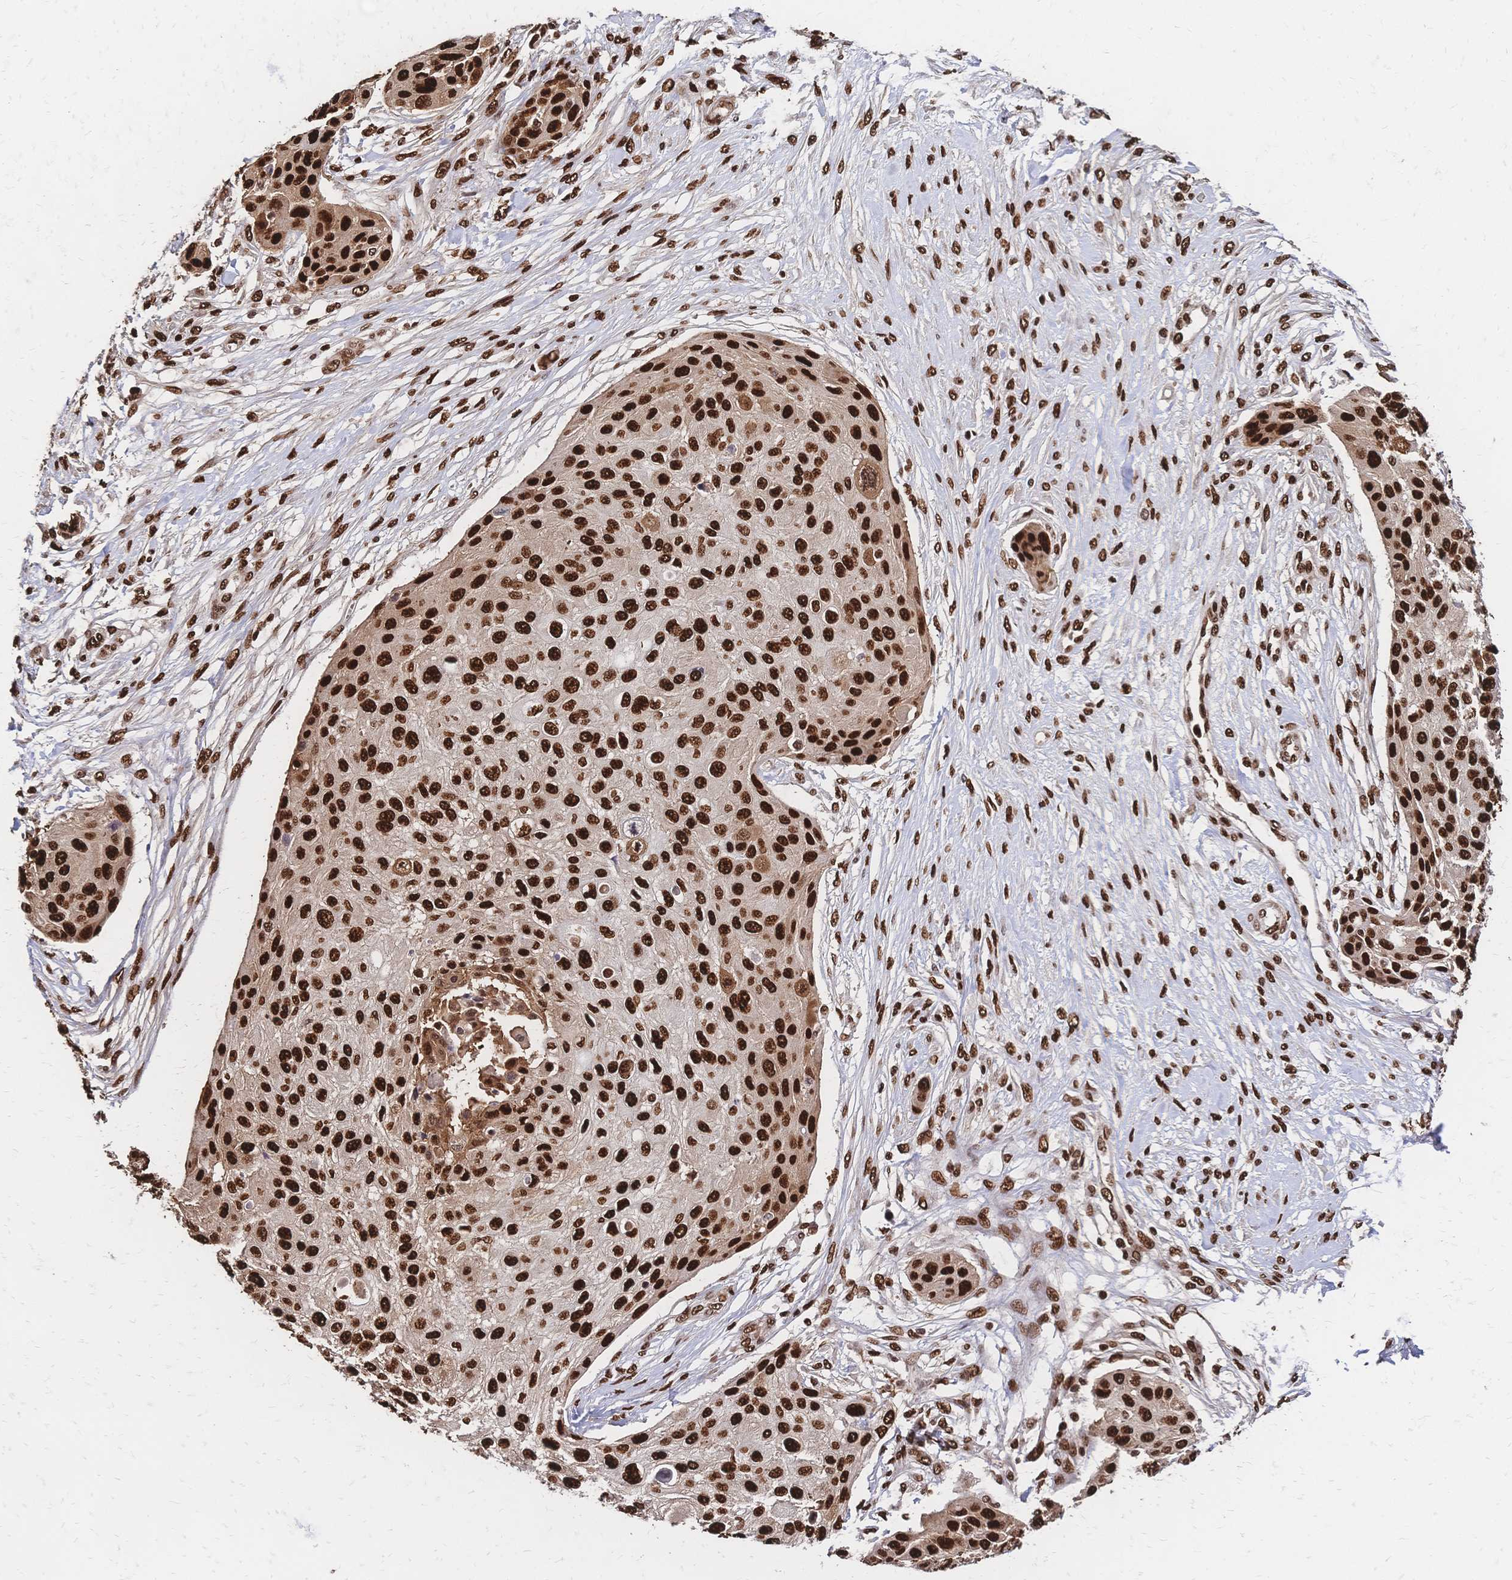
{"staining": {"intensity": "strong", "quantity": ">75%", "location": "nuclear"}, "tissue": "skin cancer", "cell_type": "Tumor cells", "image_type": "cancer", "snomed": [{"axis": "morphology", "description": "Squamous cell carcinoma, NOS"}, {"axis": "topography", "description": "Skin"}], "caption": "This micrograph demonstrates IHC staining of human squamous cell carcinoma (skin), with high strong nuclear staining in about >75% of tumor cells.", "gene": "HDGF", "patient": {"sex": "female", "age": 87}}